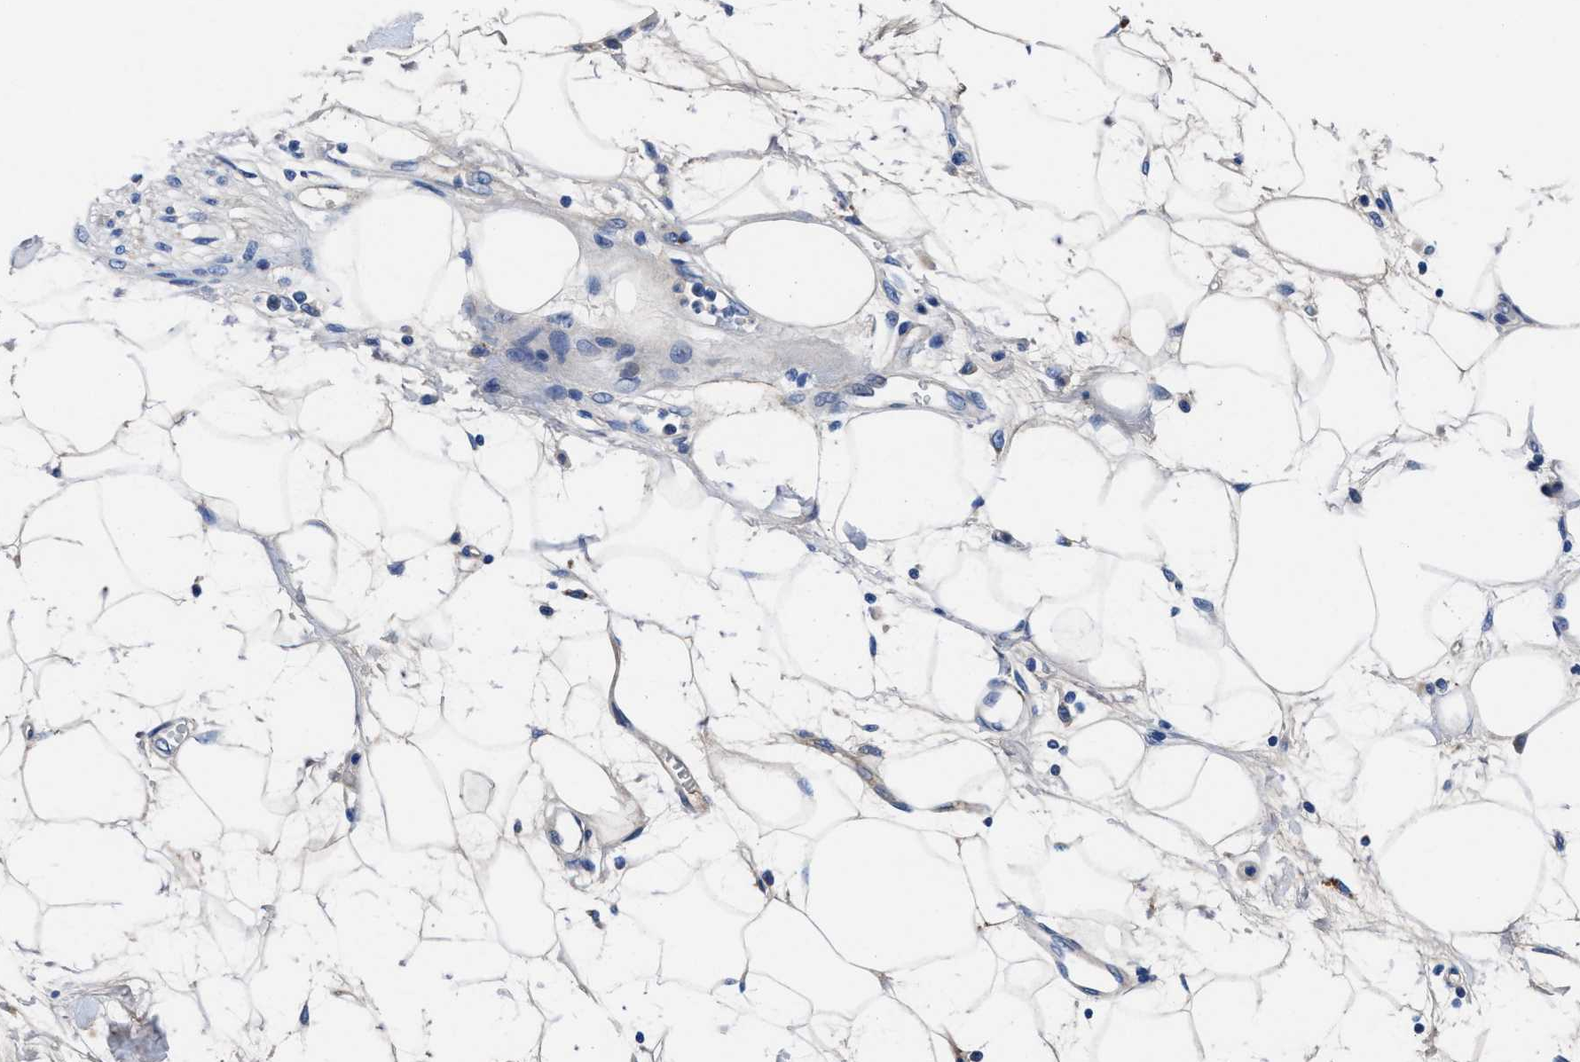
{"staining": {"intensity": "negative", "quantity": "none", "location": "none"}, "tissue": "adipose tissue", "cell_type": "Adipocytes", "image_type": "normal", "snomed": [{"axis": "morphology", "description": "Normal tissue, NOS"}, {"axis": "morphology", "description": "Adenocarcinoma, NOS"}, {"axis": "topography", "description": "Duodenum"}, {"axis": "topography", "description": "Peripheral nerve tissue"}], "caption": "High magnification brightfield microscopy of benign adipose tissue stained with DAB (brown) and counterstained with hematoxylin (blue): adipocytes show no significant positivity. (DAB (3,3'-diaminobenzidine) IHC with hematoxylin counter stain).", "gene": "DHRS13", "patient": {"sex": "female", "age": 60}}